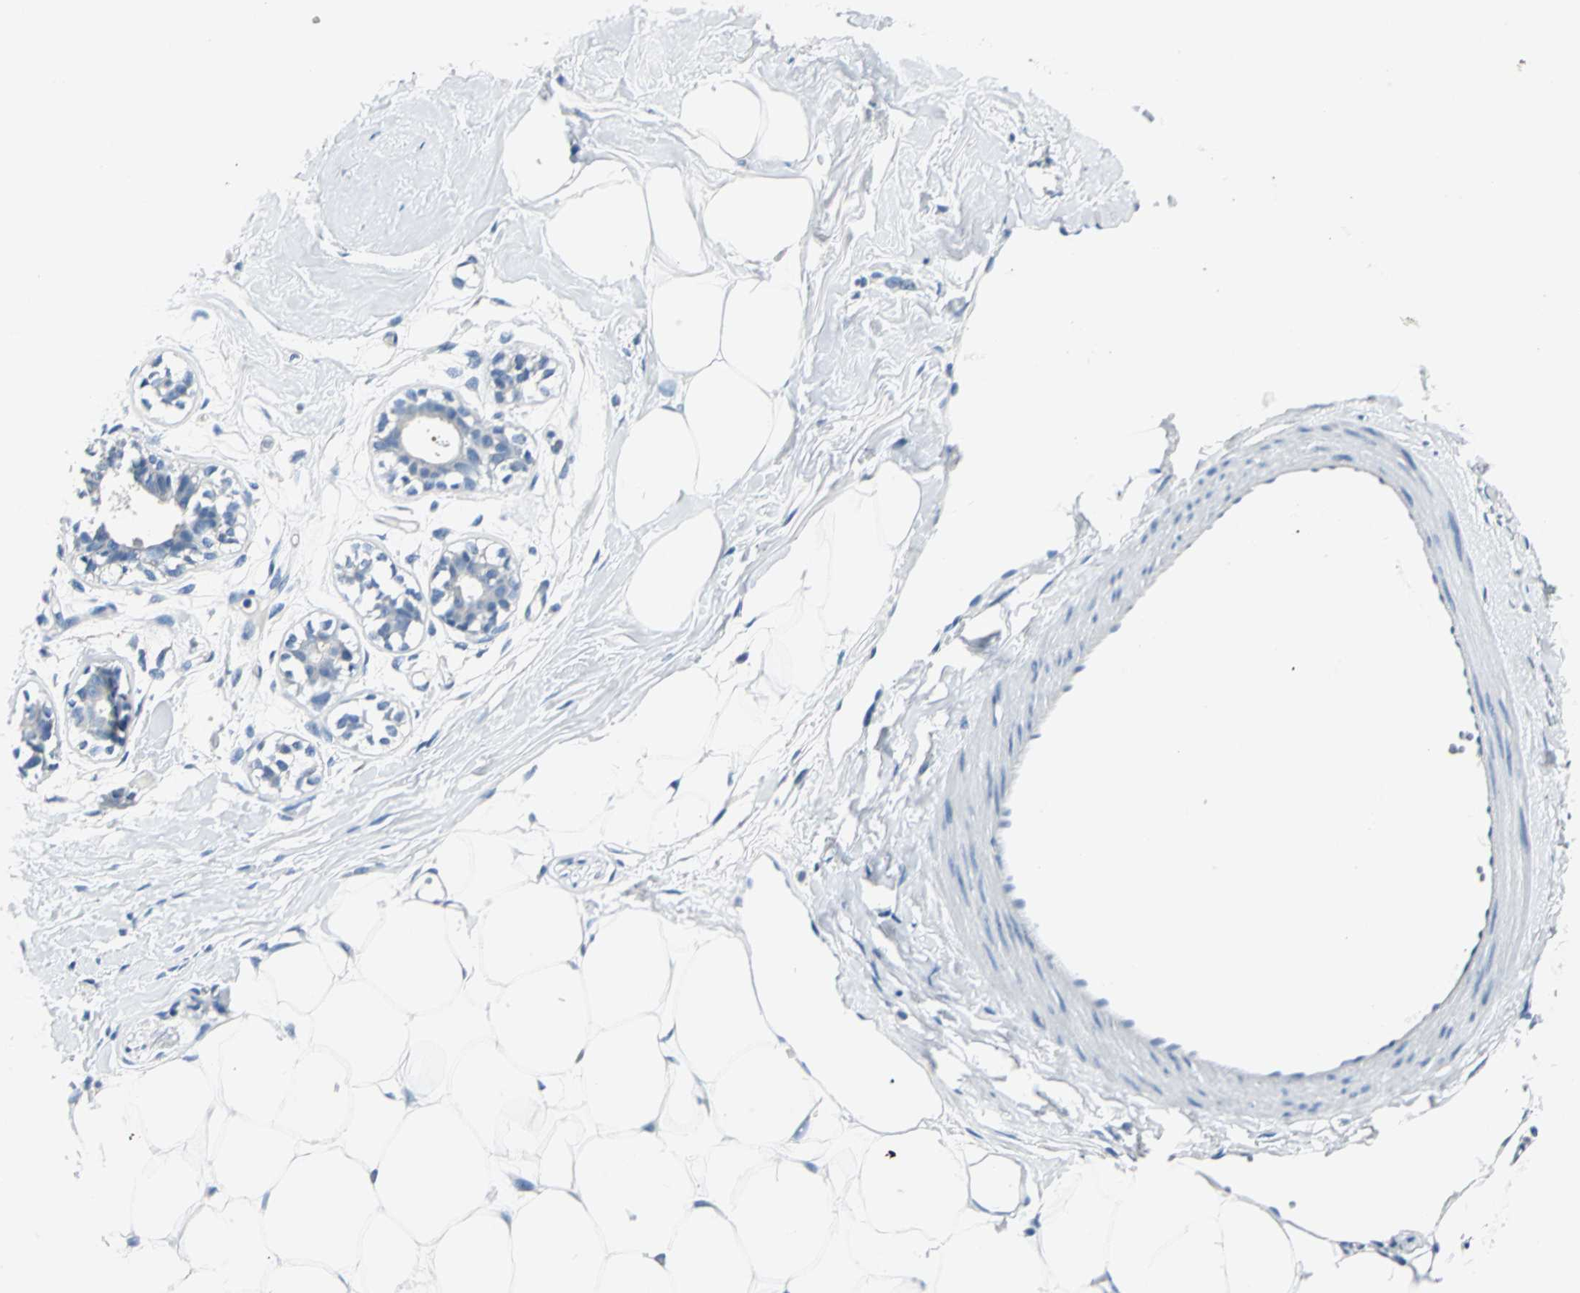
{"staining": {"intensity": "negative", "quantity": "none", "location": "none"}, "tissue": "breast", "cell_type": "Adipocytes", "image_type": "normal", "snomed": [{"axis": "morphology", "description": "Normal tissue, NOS"}, {"axis": "topography", "description": "Breast"}, {"axis": "topography", "description": "Adipose tissue"}], "caption": "Immunohistochemistry (IHC) image of unremarkable breast: breast stained with DAB displays no significant protein expression in adipocytes.", "gene": "RIPOR1", "patient": {"sex": "female", "age": 25}}